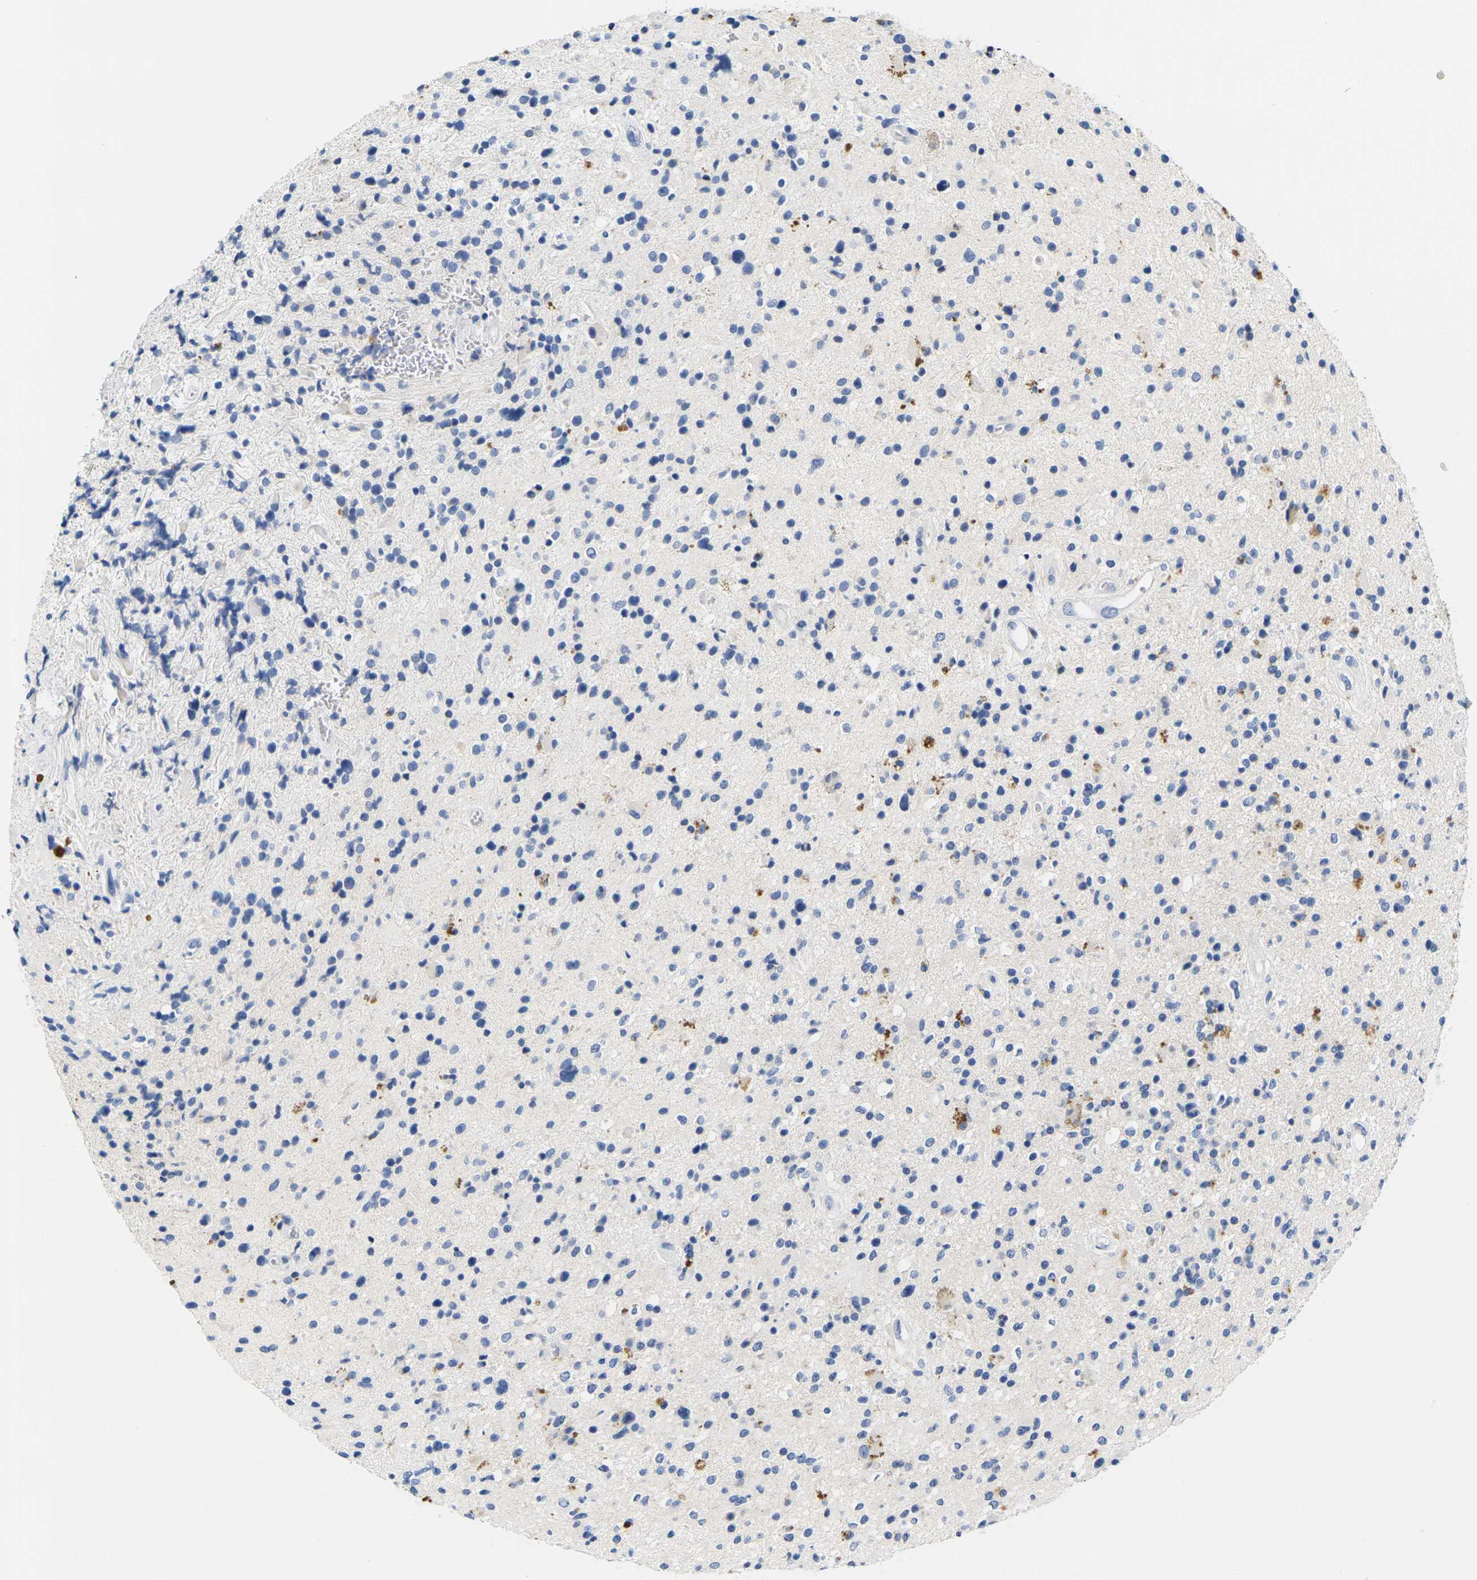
{"staining": {"intensity": "moderate", "quantity": "<25%", "location": "cytoplasmic/membranous"}, "tissue": "glioma", "cell_type": "Tumor cells", "image_type": "cancer", "snomed": [{"axis": "morphology", "description": "Glioma, malignant, High grade"}, {"axis": "topography", "description": "Brain"}], "caption": "Immunohistochemistry (IHC) of glioma displays low levels of moderate cytoplasmic/membranous positivity in approximately <25% of tumor cells. The staining is performed using DAB brown chromogen to label protein expression. The nuclei are counter-stained blue using hematoxylin.", "gene": "NOCT", "patient": {"sex": "male", "age": 33}}